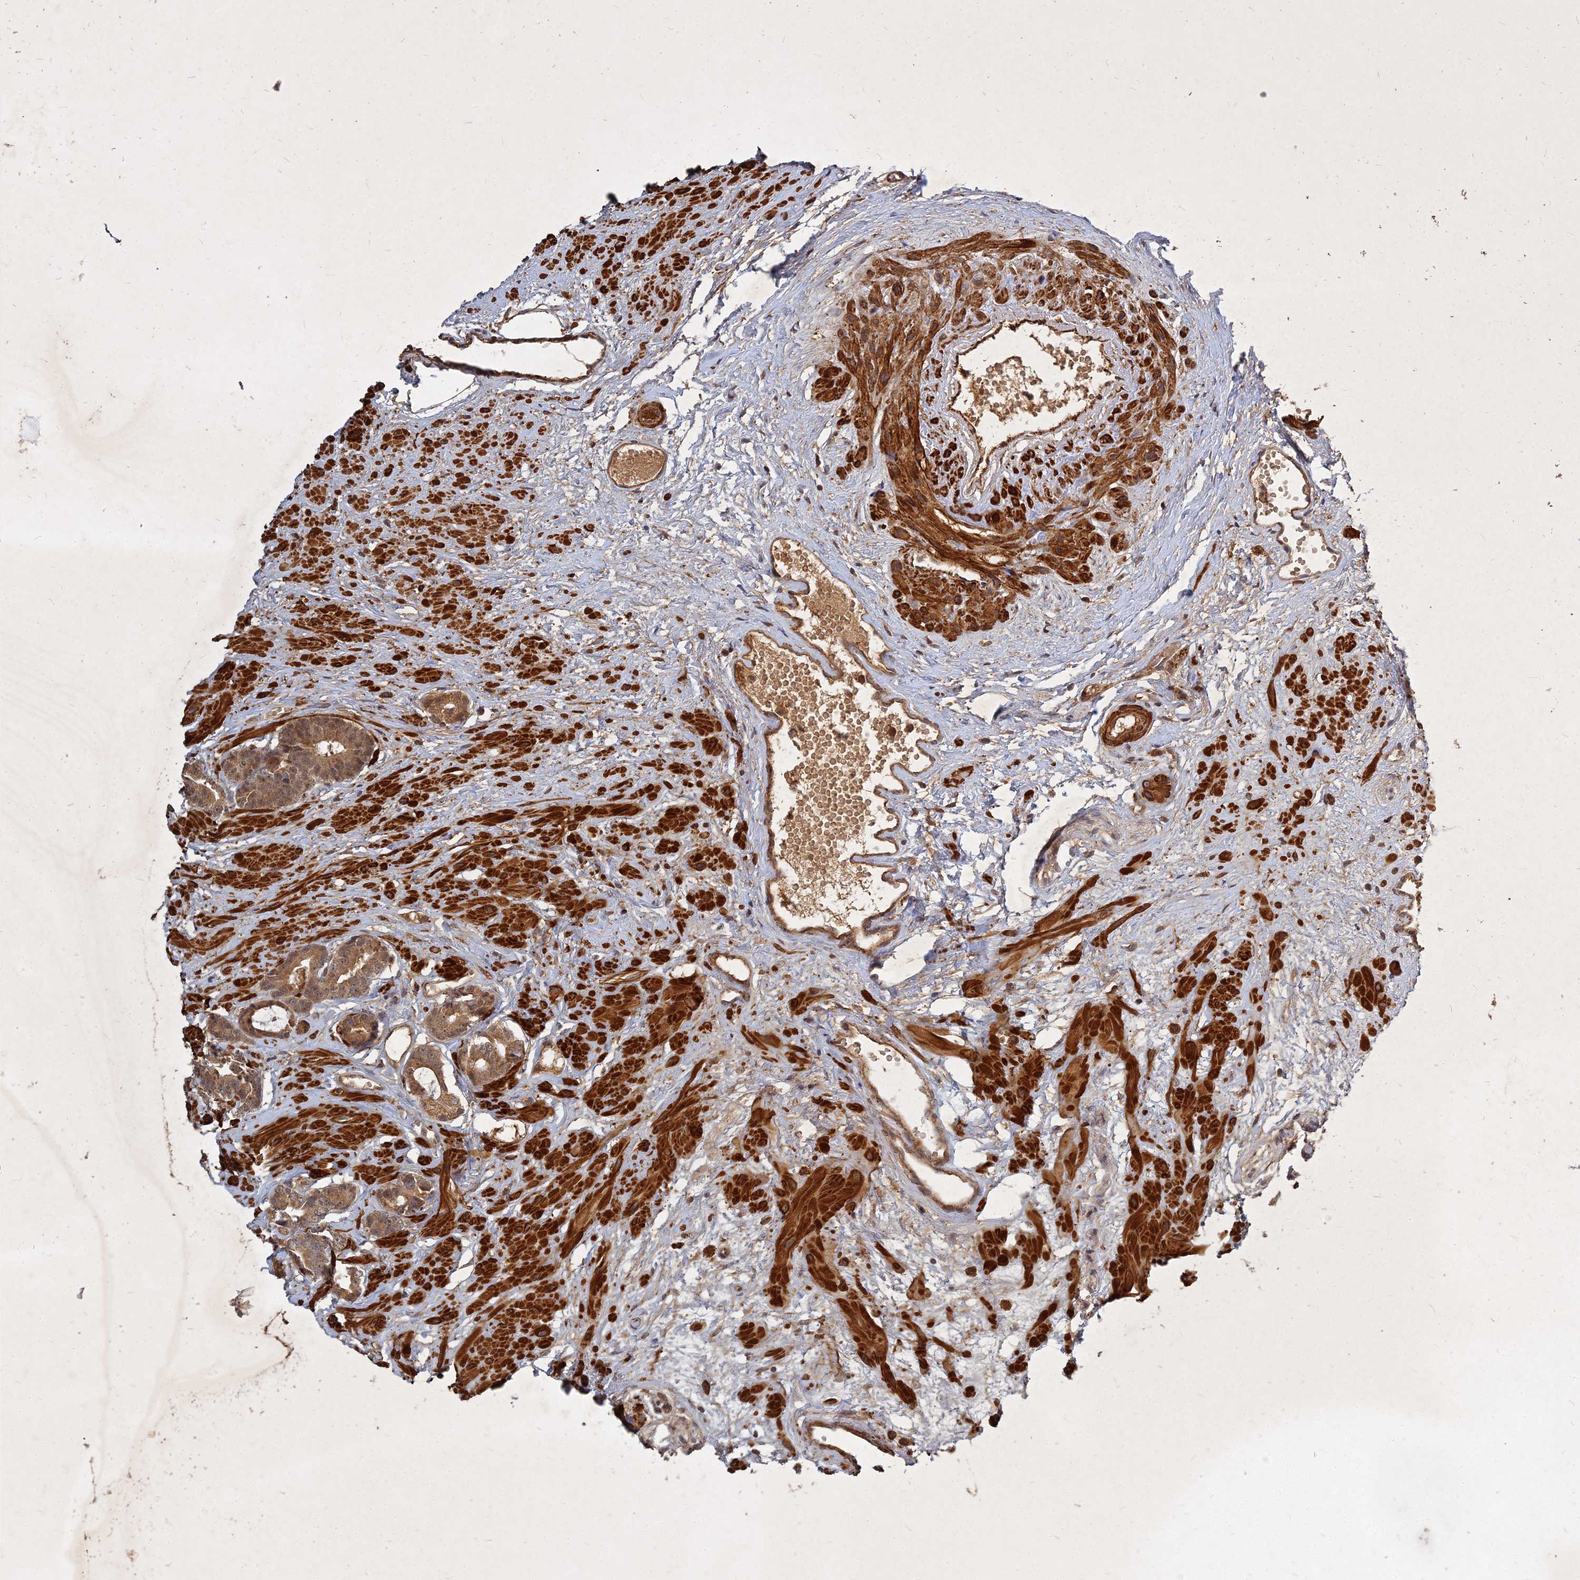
{"staining": {"intensity": "moderate", "quantity": ">75%", "location": "cytoplasmic/membranous"}, "tissue": "prostate cancer", "cell_type": "Tumor cells", "image_type": "cancer", "snomed": [{"axis": "morphology", "description": "Adenocarcinoma, Low grade"}, {"axis": "topography", "description": "Prostate"}], "caption": "Human prostate low-grade adenocarcinoma stained with a brown dye reveals moderate cytoplasmic/membranous positive positivity in approximately >75% of tumor cells.", "gene": "UBE2W", "patient": {"sex": "male", "age": 64}}